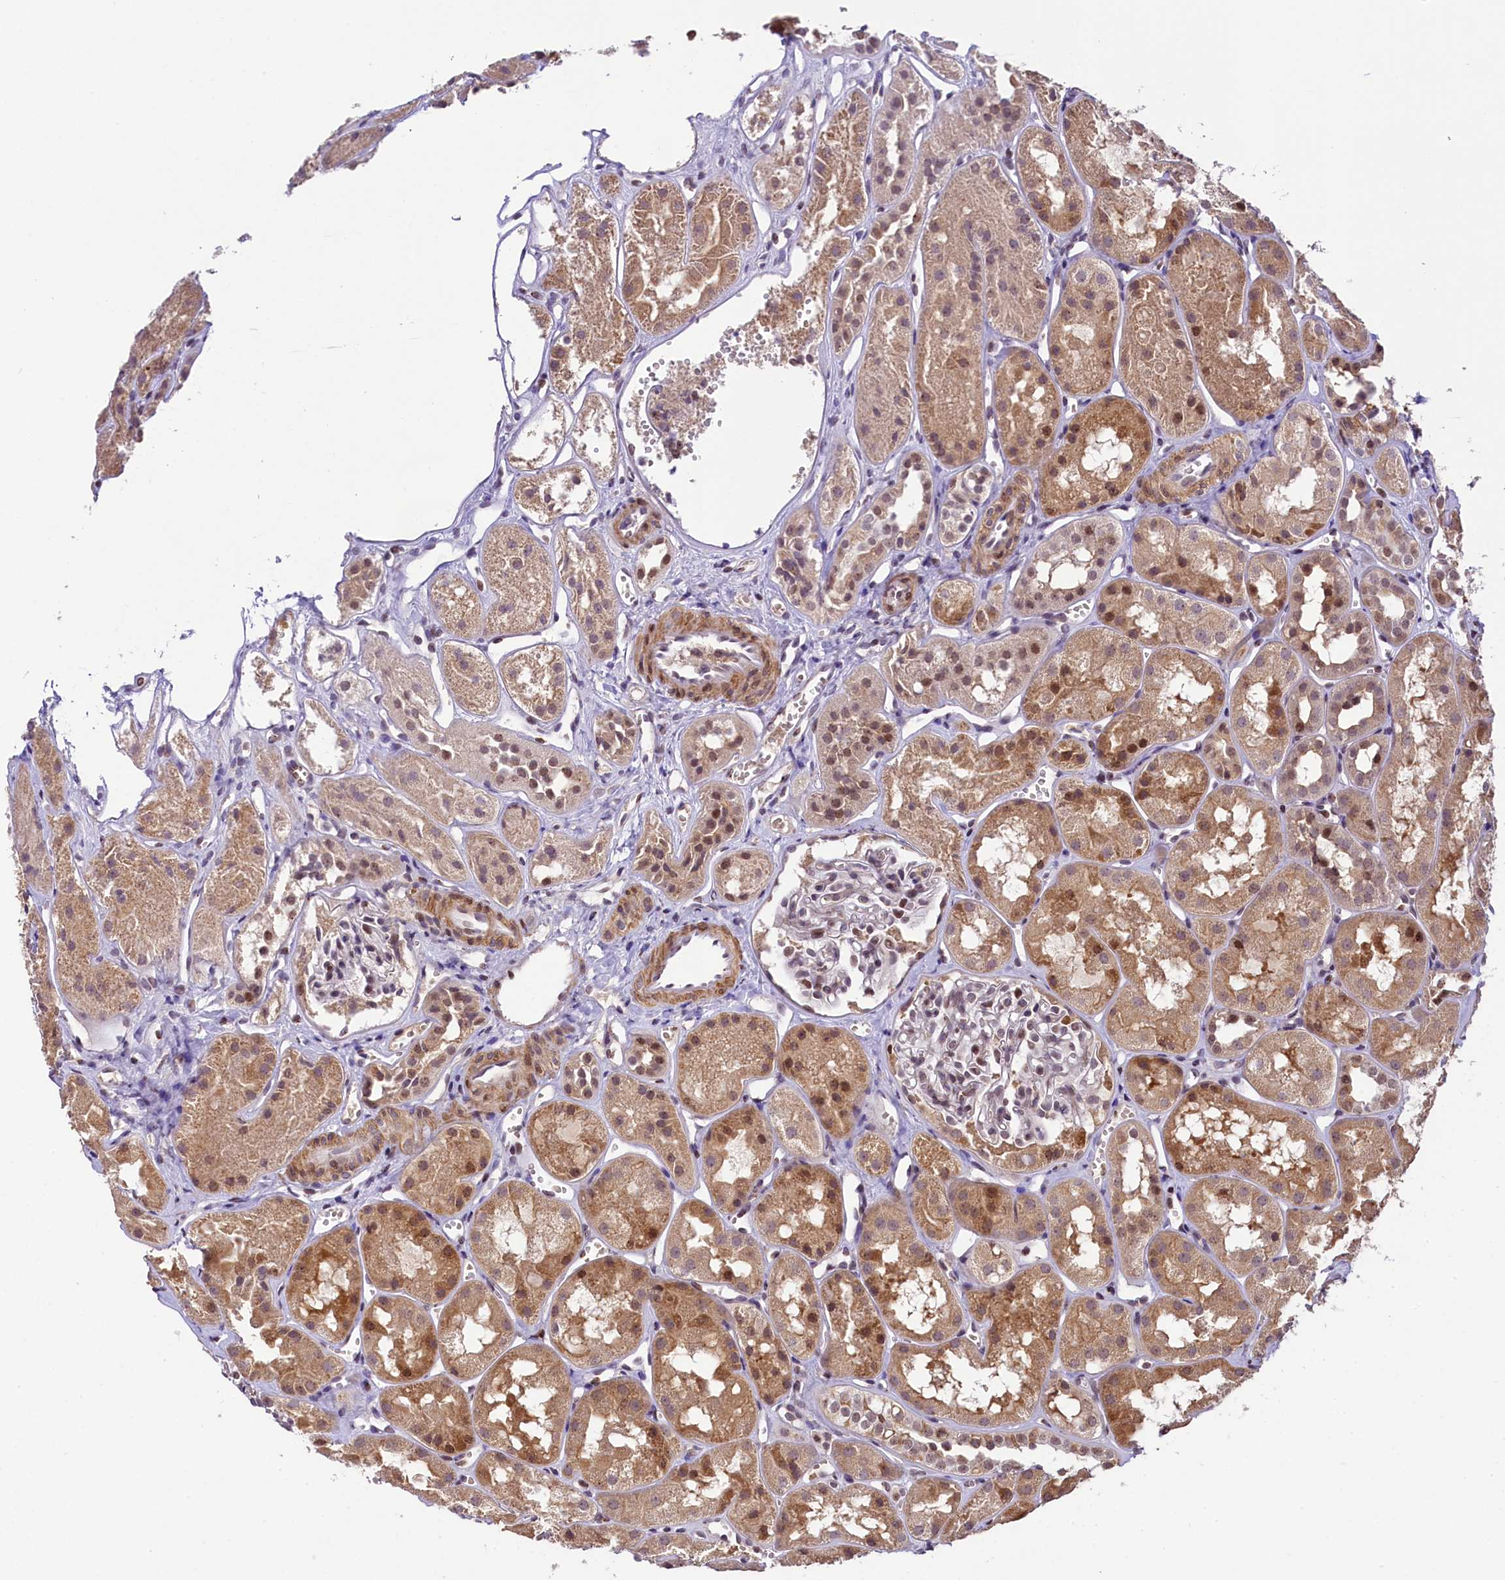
{"staining": {"intensity": "weak", "quantity": "25%-75%", "location": "nuclear"}, "tissue": "kidney", "cell_type": "Cells in glomeruli", "image_type": "normal", "snomed": [{"axis": "morphology", "description": "Normal tissue, NOS"}, {"axis": "topography", "description": "Kidney"}], "caption": "Approximately 25%-75% of cells in glomeruli in normal kidney display weak nuclear protein staining as visualized by brown immunohistochemical staining.", "gene": "RBBP8", "patient": {"sex": "male", "age": 16}}